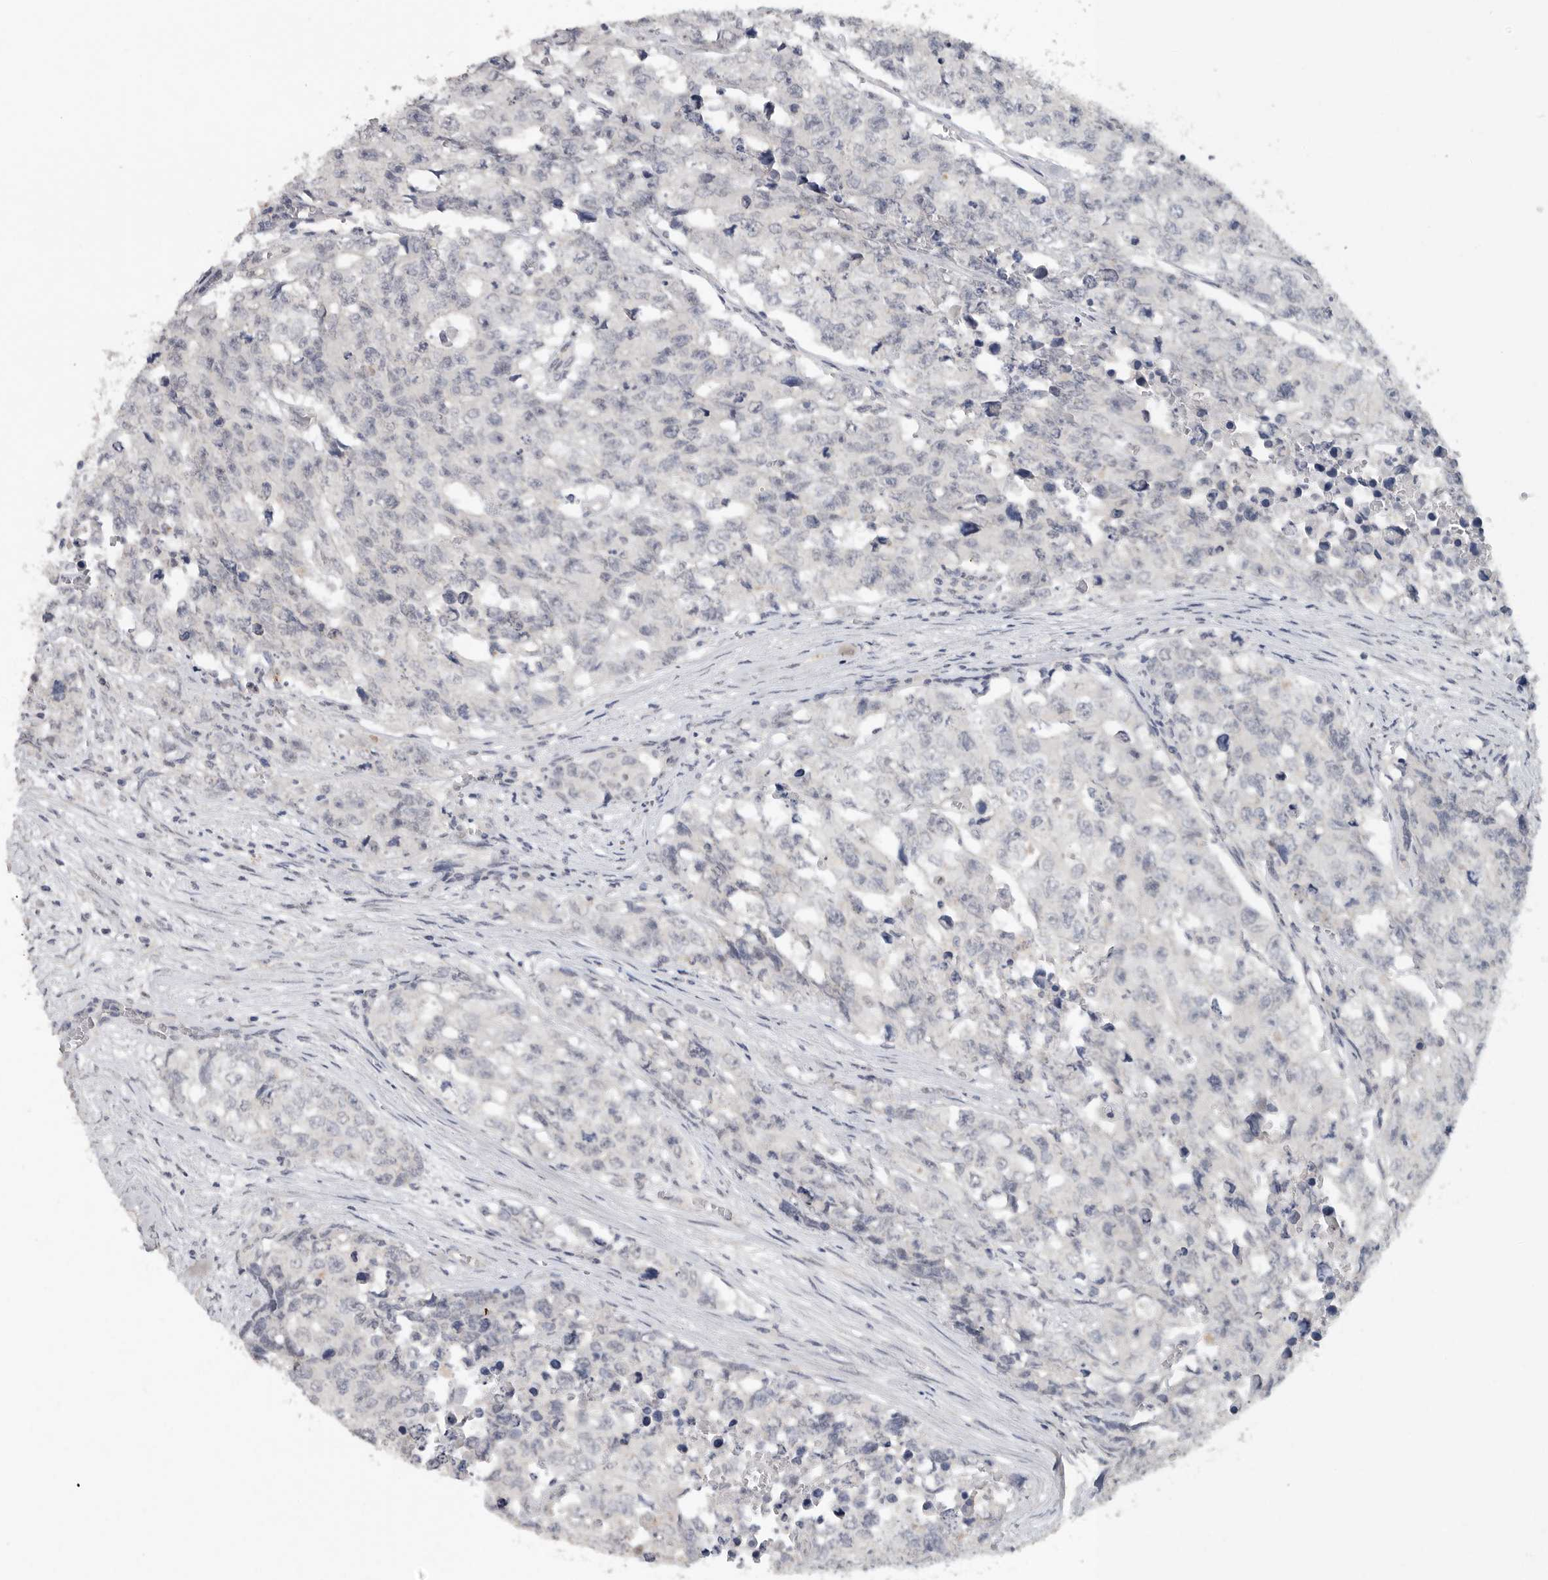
{"staining": {"intensity": "negative", "quantity": "none", "location": "none"}, "tissue": "testis cancer", "cell_type": "Tumor cells", "image_type": "cancer", "snomed": [{"axis": "morphology", "description": "Carcinoma, Embryonal, NOS"}, {"axis": "topography", "description": "Testis"}], "caption": "Testis cancer (embryonal carcinoma) was stained to show a protein in brown. There is no significant positivity in tumor cells.", "gene": "REG4", "patient": {"sex": "male", "age": 28}}